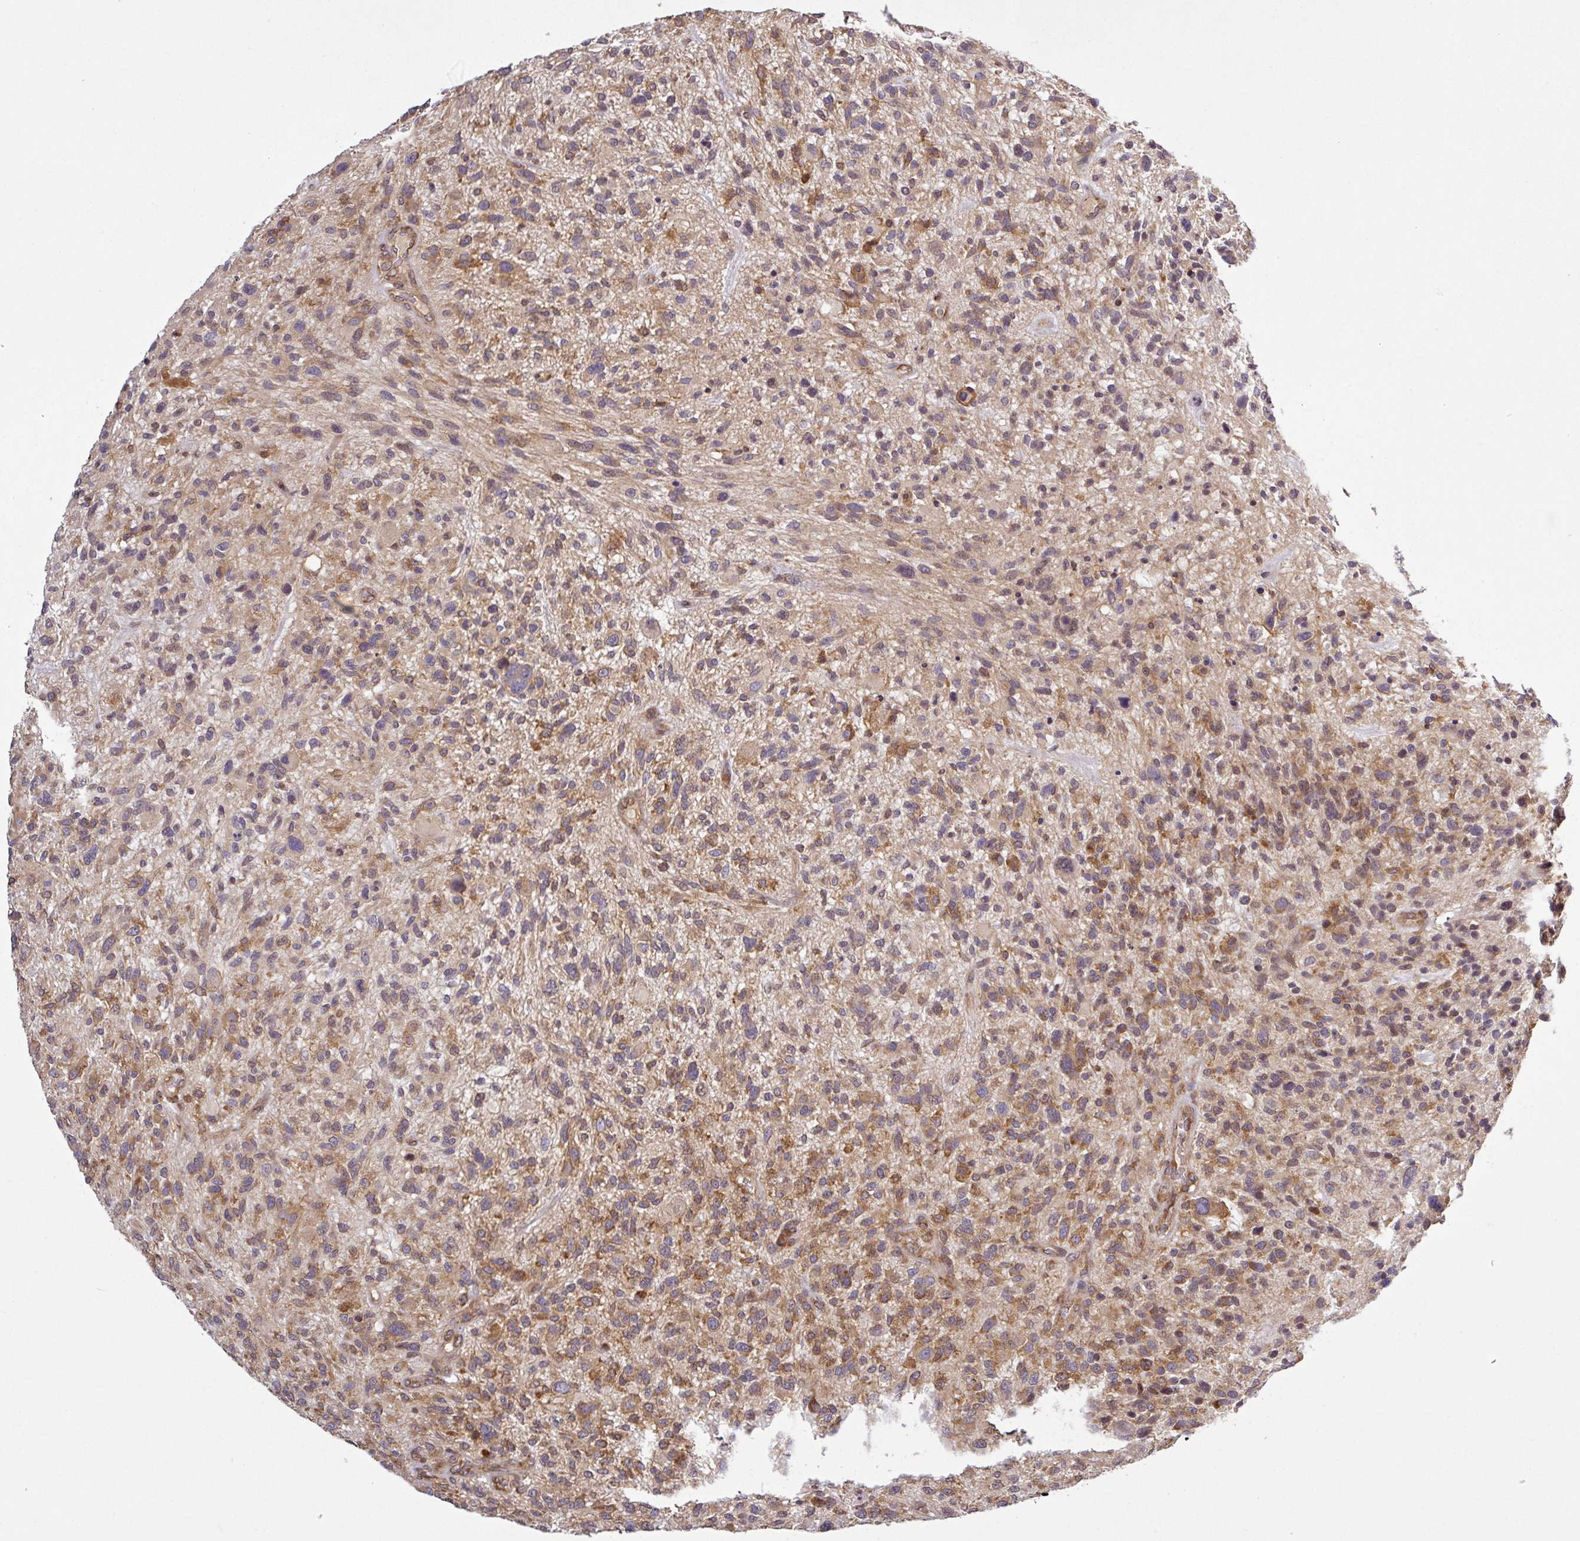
{"staining": {"intensity": "moderate", "quantity": ">75%", "location": "cytoplasmic/membranous"}, "tissue": "glioma", "cell_type": "Tumor cells", "image_type": "cancer", "snomed": [{"axis": "morphology", "description": "Glioma, malignant, High grade"}, {"axis": "topography", "description": "Brain"}], "caption": "Malignant glioma (high-grade) stained for a protein exhibits moderate cytoplasmic/membranous positivity in tumor cells.", "gene": "LRRC74B", "patient": {"sex": "male", "age": 47}}